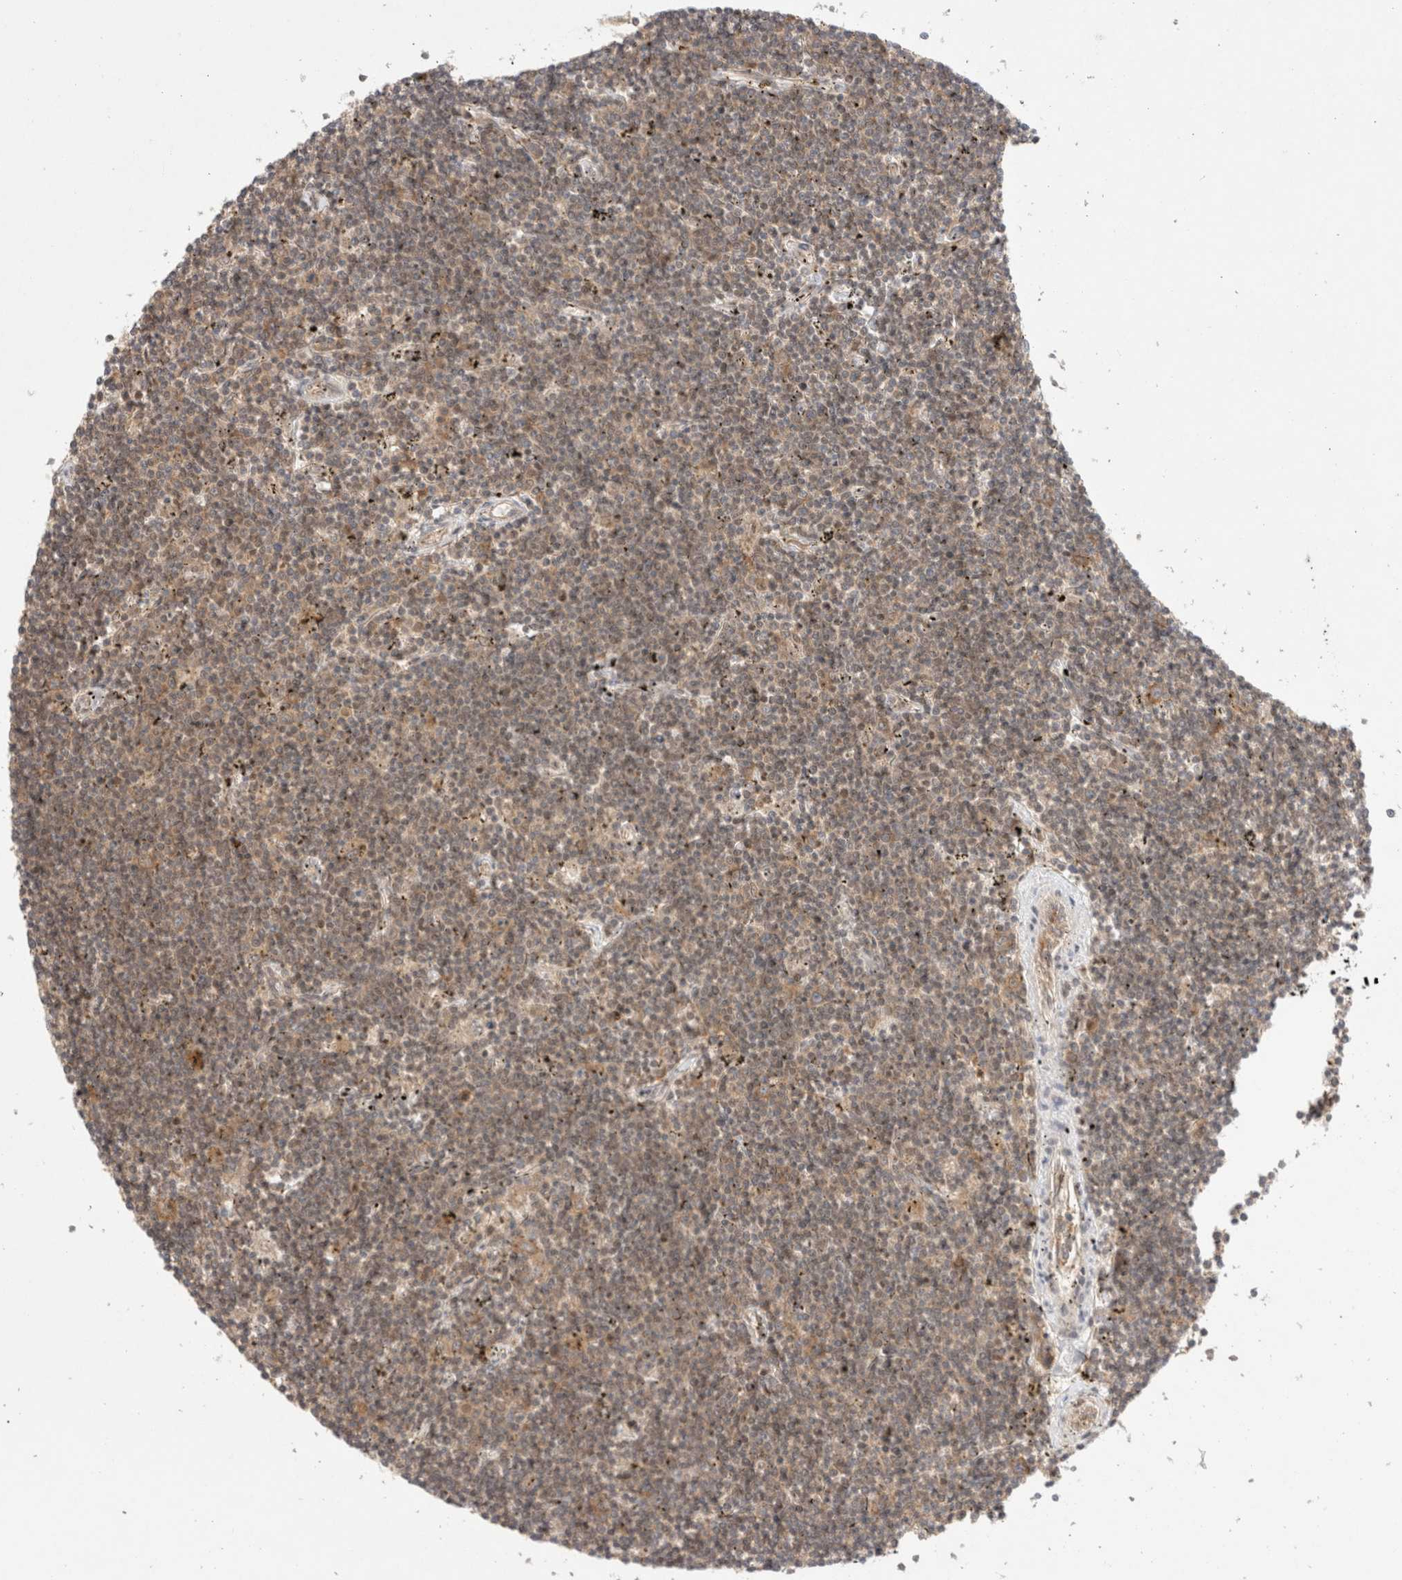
{"staining": {"intensity": "weak", "quantity": ">75%", "location": "cytoplasmic/membranous"}, "tissue": "lymphoma", "cell_type": "Tumor cells", "image_type": "cancer", "snomed": [{"axis": "morphology", "description": "Malignant lymphoma, non-Hodgkin's type, Low grade"}, {"axis": "topography", "description": "Spleen"}], "caption": "Malignant lymphoma, non-Hodgkin's type (low-grade) stained with a protein marker demonstrates weak staining in tumor cells.", "gene": "EIF3E", "patient": {"sex": "male", "age": 76}}